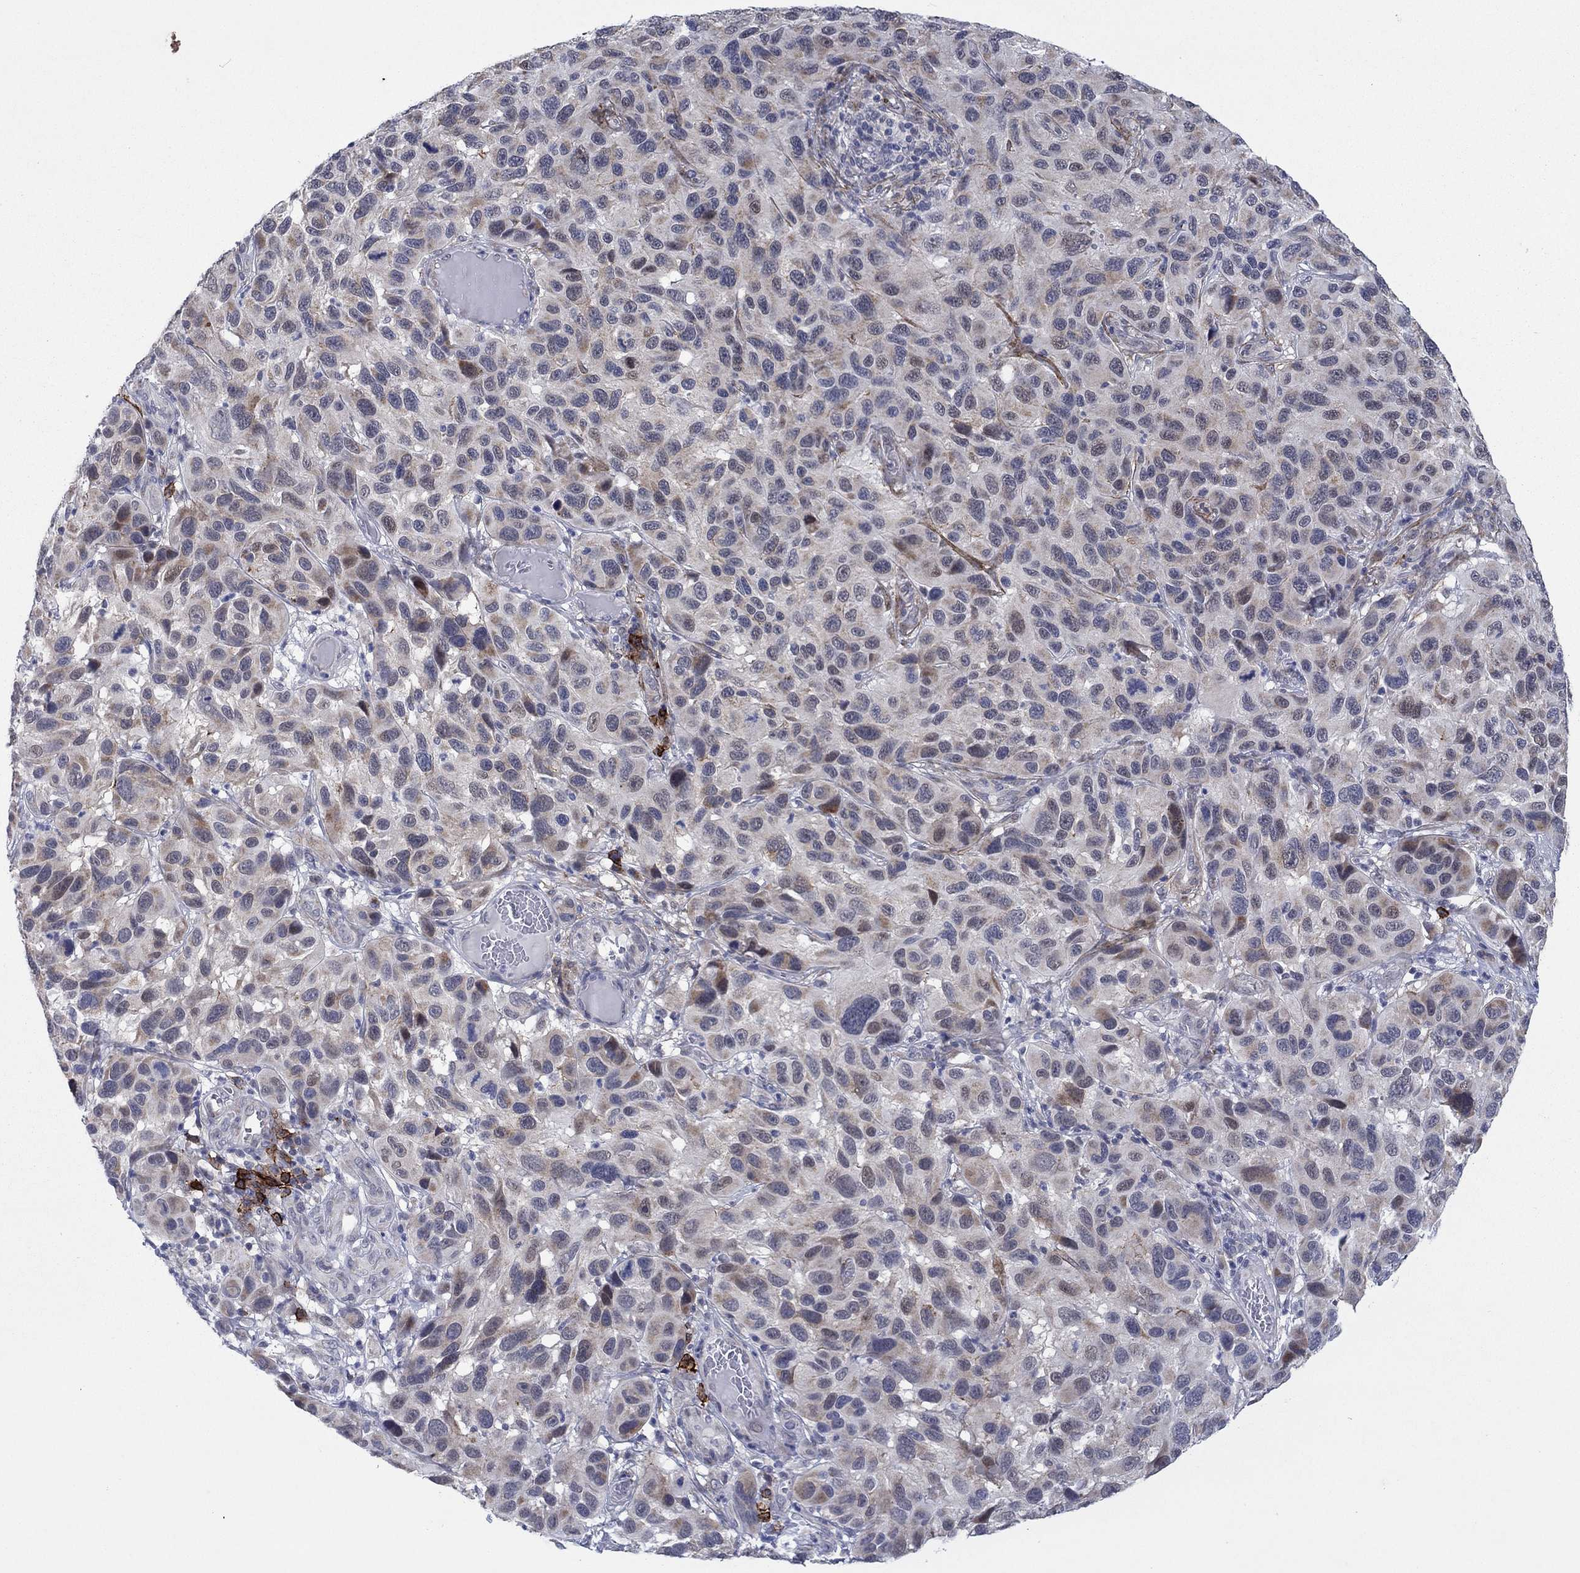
{"staining": {"intensity": "negative", "quantity": "none", "location": "none"}, "tissue": "melanoma", "cell_type": "Tumor cells", "image_type": "cancer", "snomed": [{"axis": "morphology", "description": "Malignant melanoma, NOS"}, {"axis": "topography", "description": "Skin"}], "caption": "DAB immunohistochemical staining of malignant melanoma exhibits no significant expression in tumor cells.", "gene": "SDC1", "patient": {"sex": "male", "age": 53}}